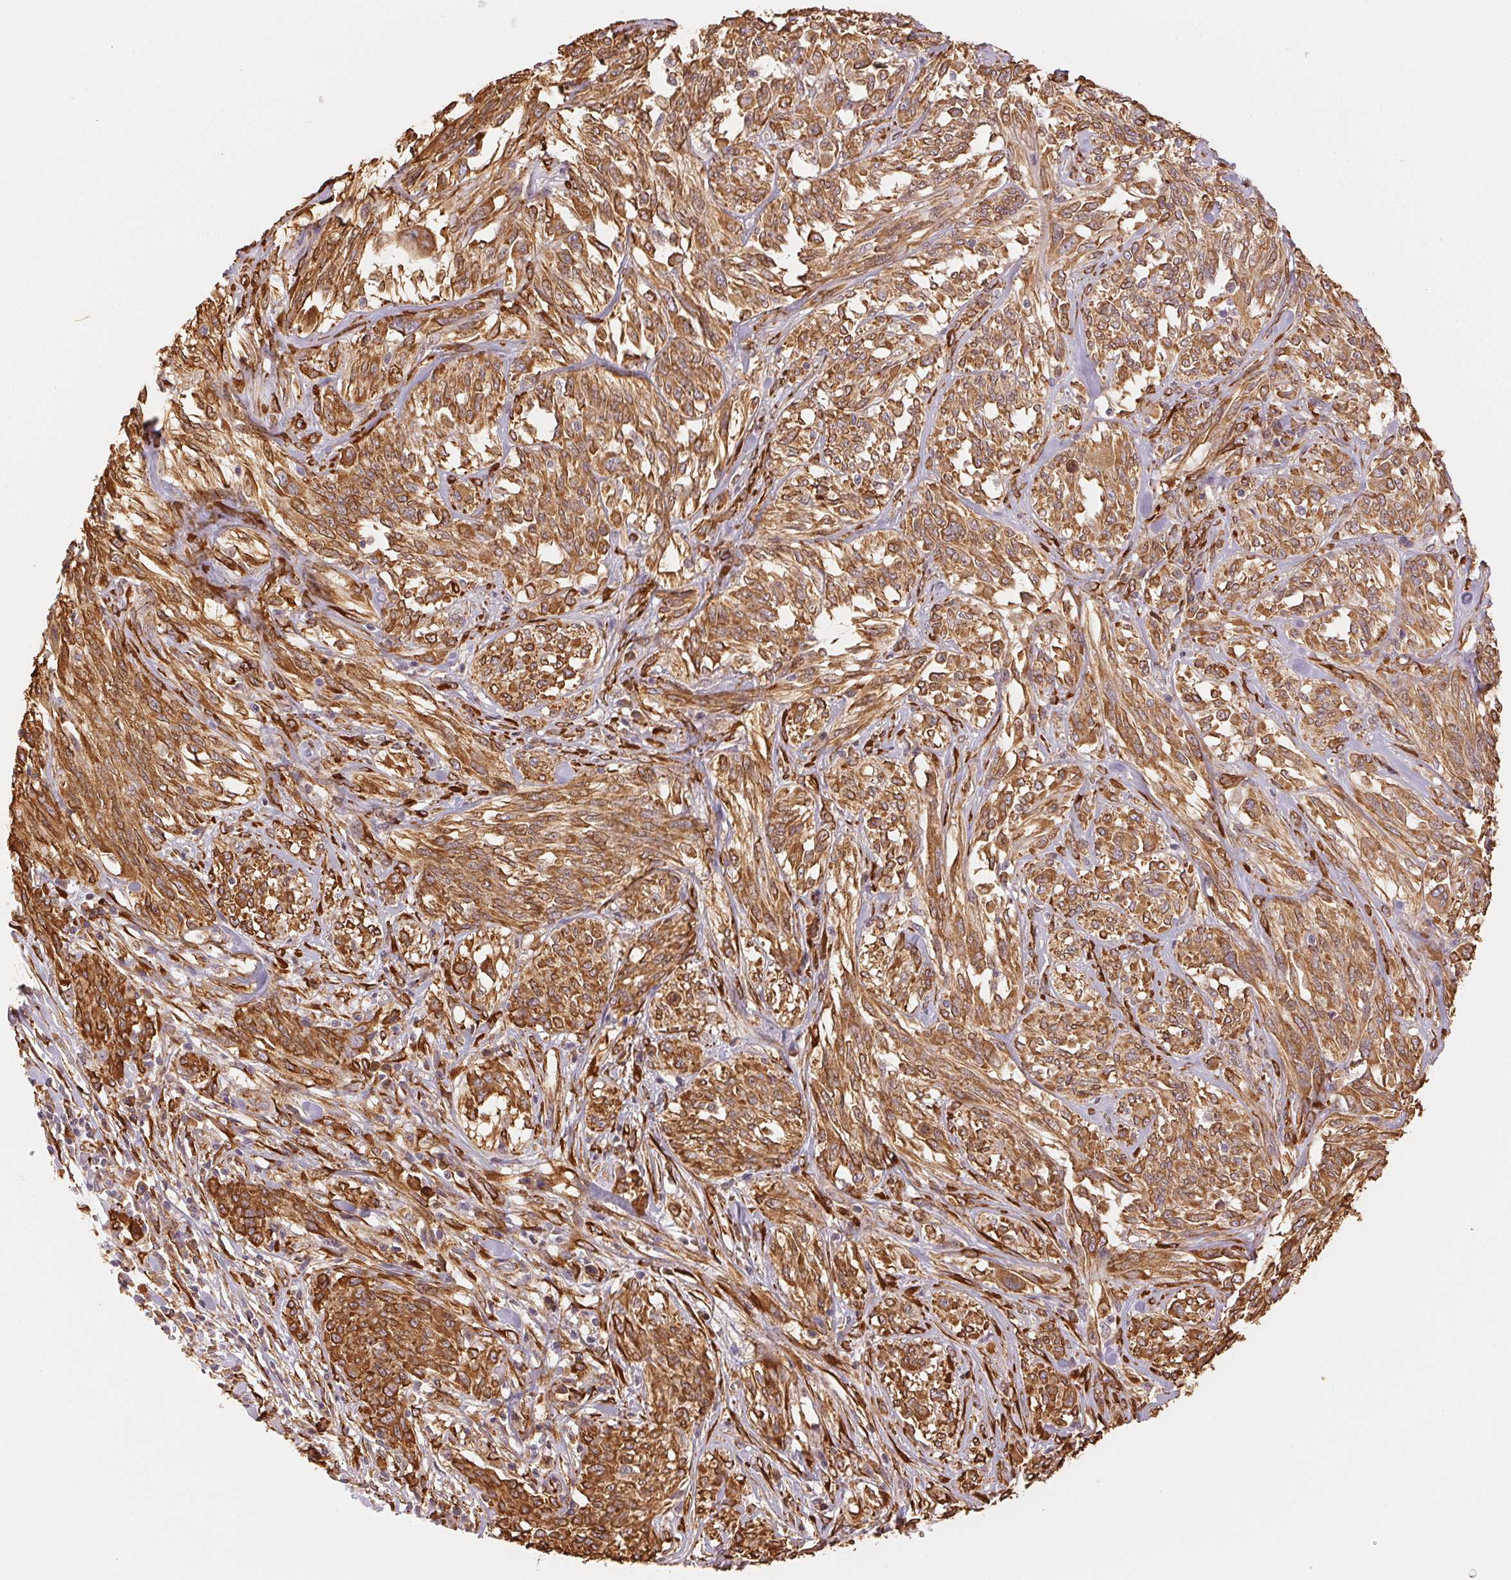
{"staining": {"intensity": "strong", "quantity": ">75%", "location": "cytoplasmic/membranous"}, "tissue": "melanoma", "cell_type": "Tumor cells", "image_type": "cancer", "snomed": [{"axis": "morphology", "description": "Malignant melanoma, NOS"}, {"axis": "topography", "description": "Skin"}], "caption": "Strong cytoplasmic/membranous positivity is identified in approximately >75% of tumor cells in malignant melanoma. (brown staining indicates protein expression, while blue staining denotes nuclei).", "gene": "RCN3", "patient": {"sex": "female", "age": 91}}